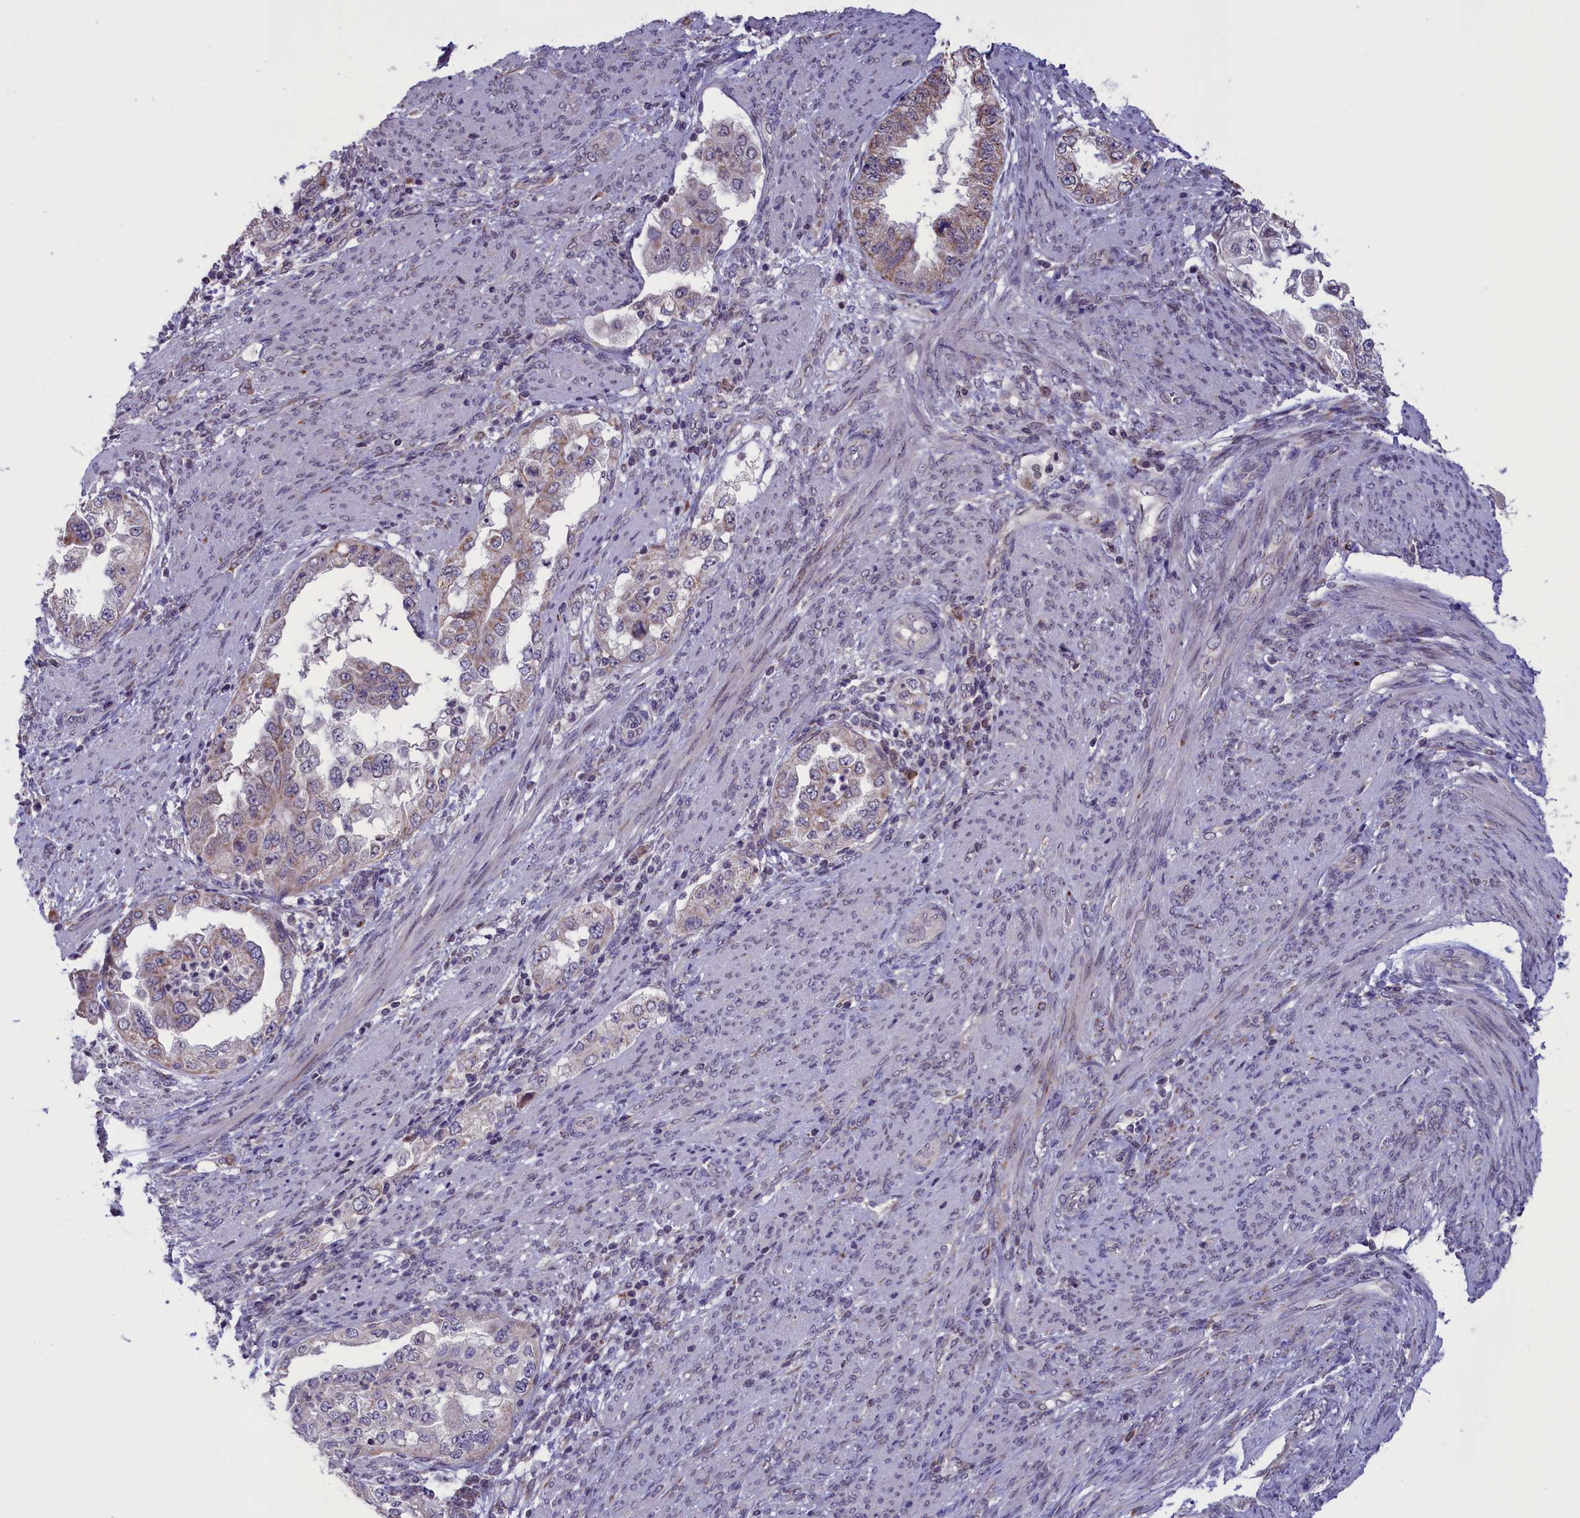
{"staining": {"intensity": "weak", "quantity": "25%-75%", "location": "cytoplasmic/membranous"}, "tissue": "endometrial cancer", "cell_type": "Tumor cells", "image_type": "cancer", "snomed": [{"axis": "morphology", "description": "Adenocarcinoma, NOS"}, {"axis": "topography", "description": "Endometrium"}], "caption": "DAB (3,3'-diaminobenzidine) immunohistochemical staining of endometrial cancer displays weak cytoplasmic/membranous protein staining in about 25%-75% of tumor cells. Nuclei are stained in blue.", "gene": "PARS2", "patient": {"sex": "female", "age": 85}}